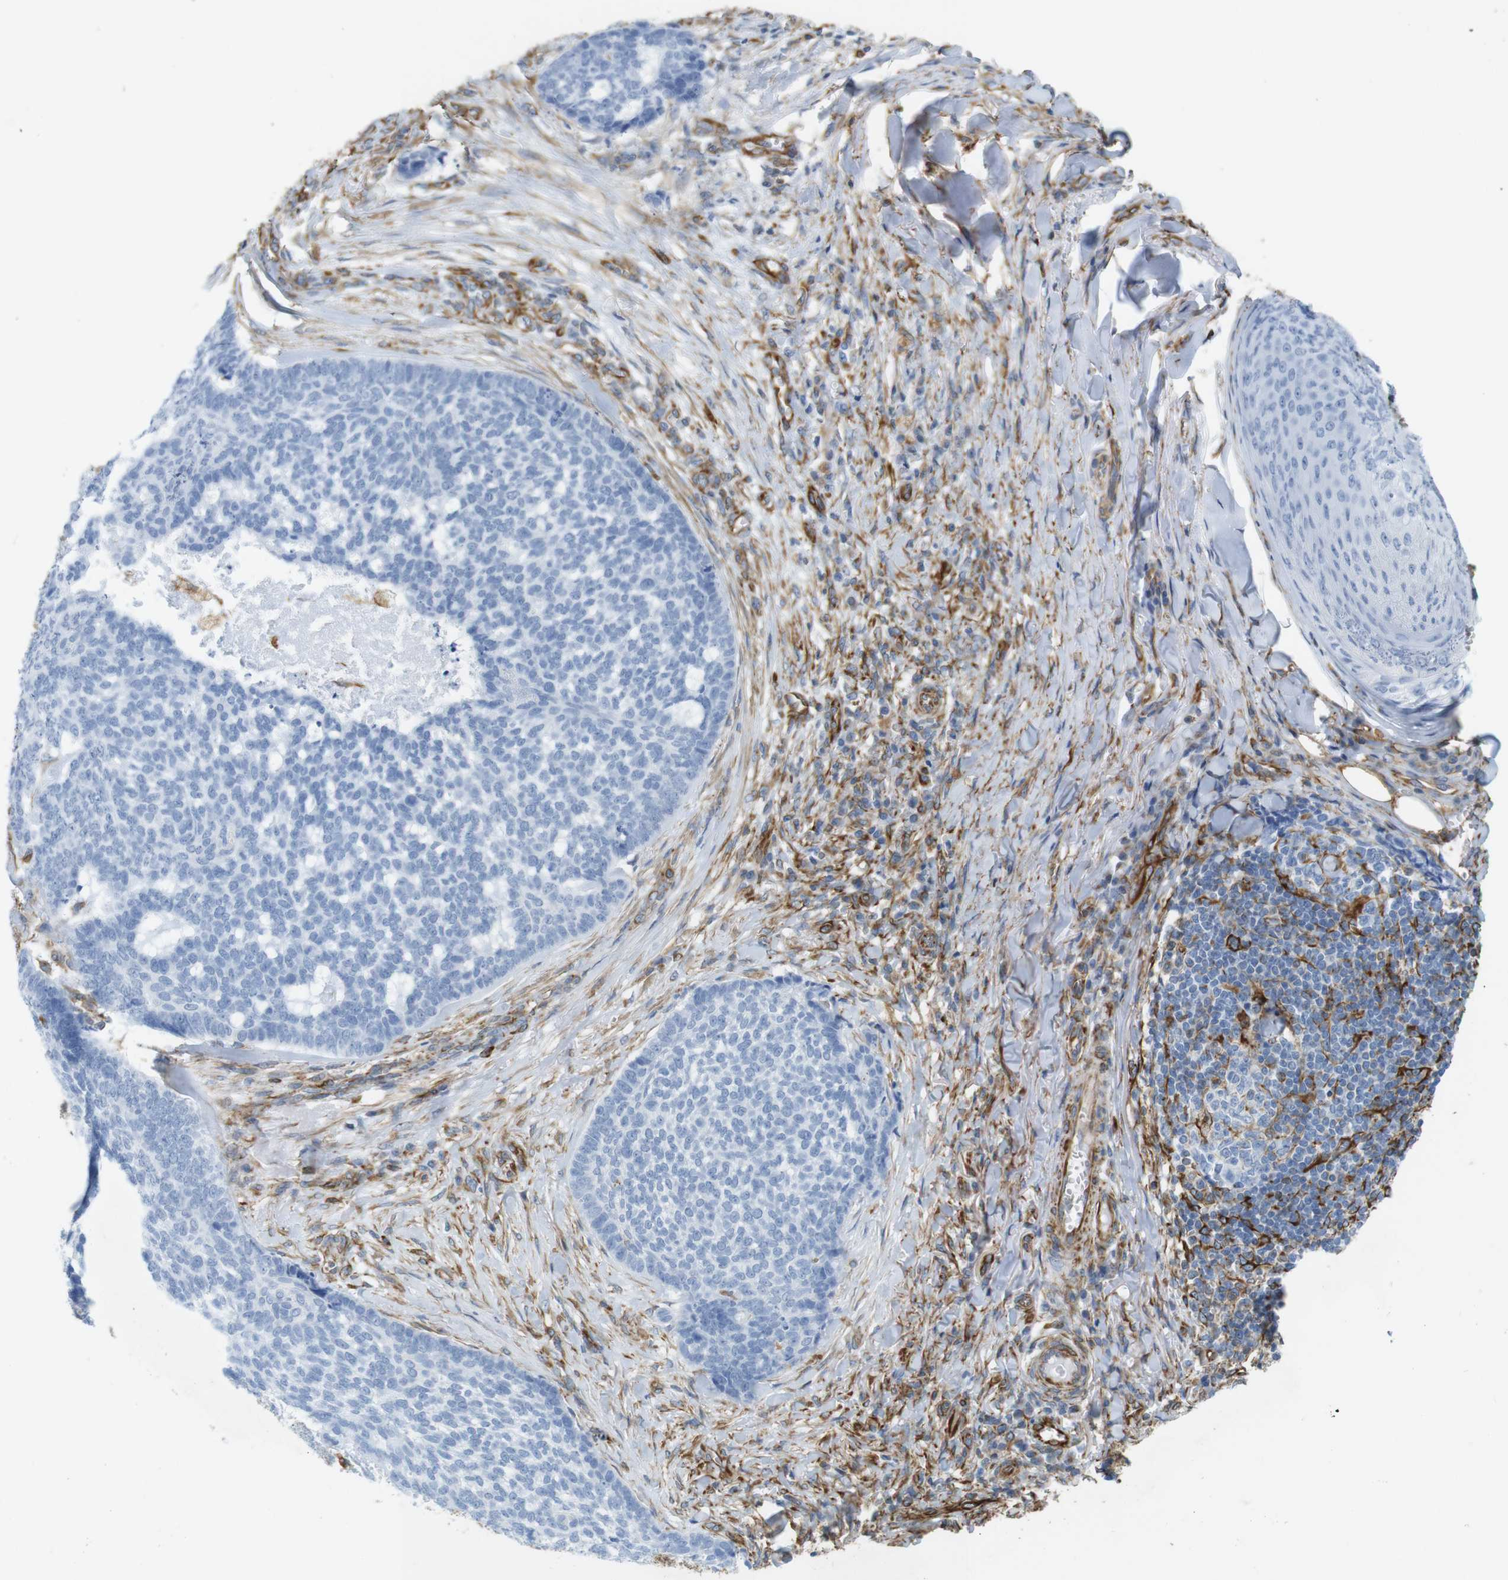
{"staining": {"intensity": "negative", "quantity": "none", "location": "none"}, "tissue": "skin cancer", "cell_type": "Tumor cells", "image_type": "cancer", "snomed": [{"axis": "morphology", "description": "Basal cell carcinoma"}, {"axis": "topography", "description": "Skin"}], "caption": "Tumor cells show no significant staining in skin cancer (basal cell carcinoma).", "gene": "MS4A10", "patient": {"sex": "male", "age": 84}}